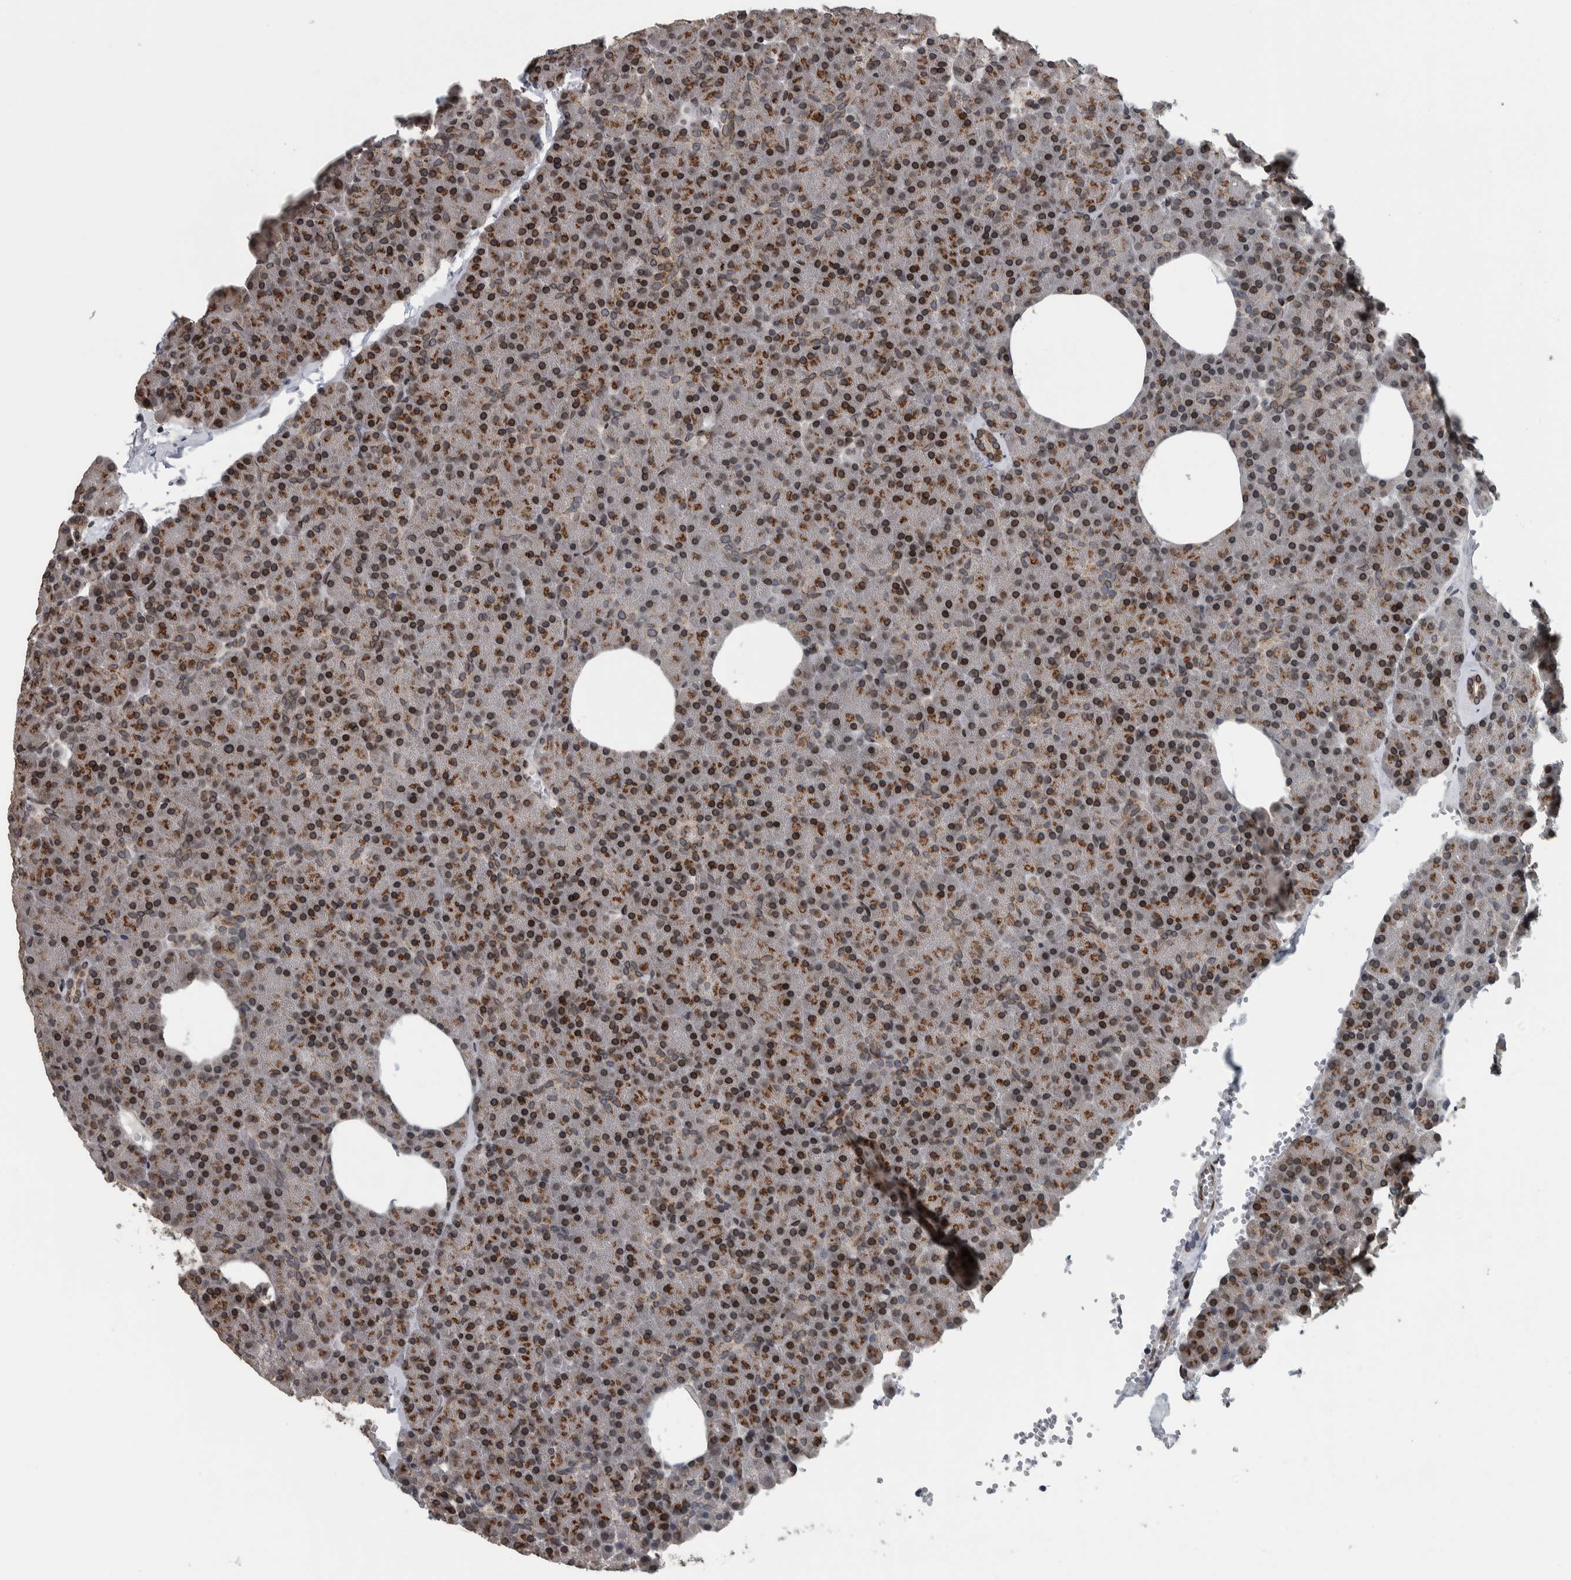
{"staining": {"intensity": "strong", "quantity": "25%-75%", "location": "cytoplasmic/membranous,nuclear"}, "tissue": "pancreas", "cell_type": "Exocrine glandular cells", "image_type": "normal", "snomed": [{"axis": "morphology", "description": "Normal tissue, NOS"}, {"axis": "morphology", "description": "Carcinoid, malignant, NOS"}, {"axis": "topography", "description": "Pancreas"}], "caption": "Pancreas stained with IHC exhibits strong cytoplasmic/membranous,nuclear positivity in approximately 25%-75% of exocrine glandular cells.", "gene": "FAM135B", "patient": {"sex": "female", "age": 35}}